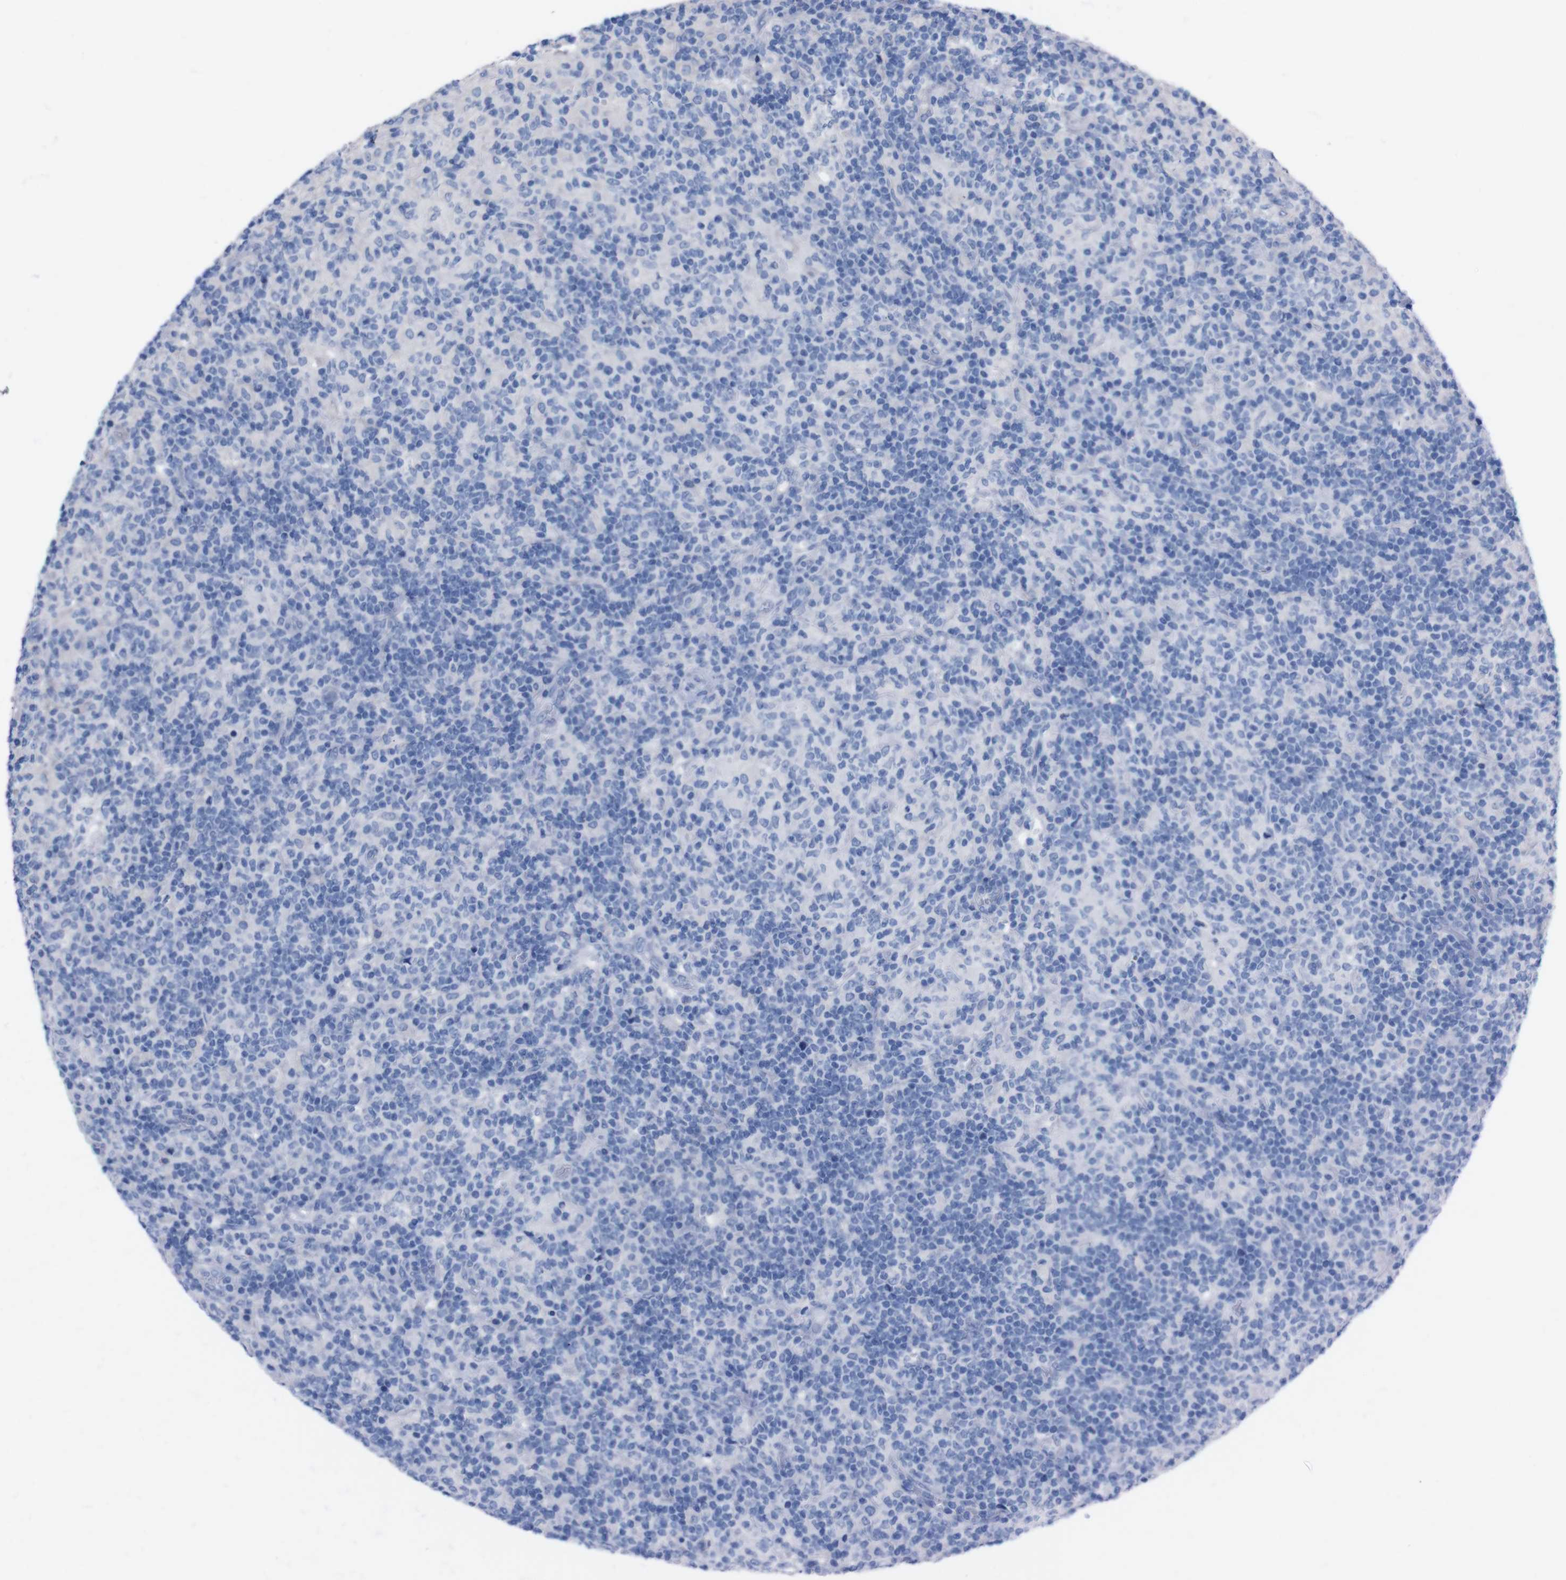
{"staining": {"intensity": "negative", "quantity": "none", "location": "none"}, "tissue": "lymphoma", "cell_type": "Tumor cells", "image_type": "cancer", "snomed": [{"axis": "morphology", "description": "Hodgkin's disease, NOS"}, {"axis": "topography", "description": "Lymph node"}], "caption": "There is no significant expression in tumor cells of lymphoma.", "gene": "TMEM243", "patient": {"sex": "male", "age": 70}}